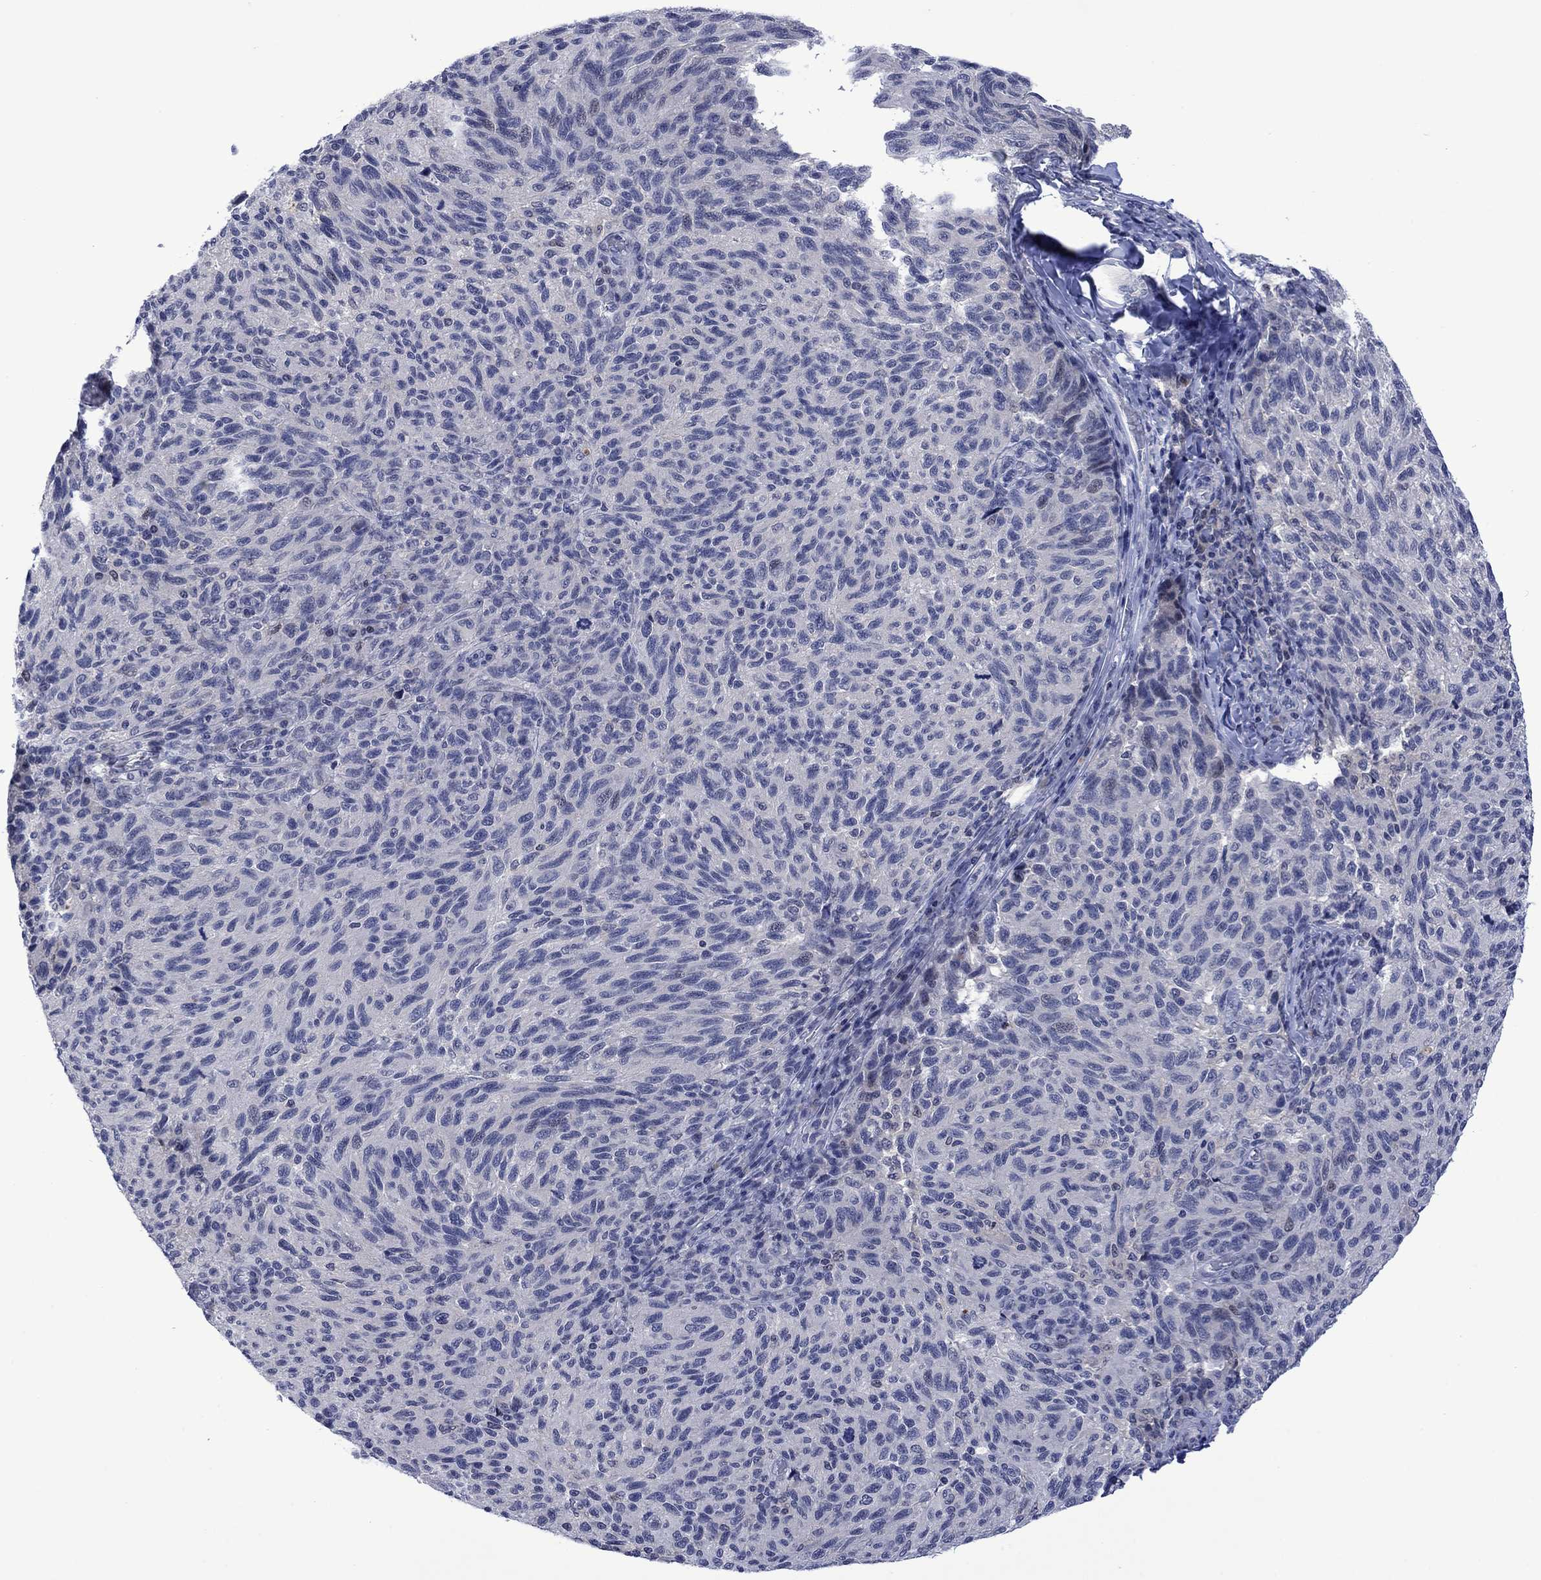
{"staining": {"intensity": "negative", "quantity": "none", "location": "none"}, "tissue": "melanoma", "cell_type": "Tumor cells", "image_type": "cancer", "snomed": [{"axis": "morphology", "description": "Malignant melanoma, NOS"}, {"axis": "topography", "description": "Skin"}], "caption": "IHC of human malignant melanoma reveals no positivity in tumor cells.", "gene": "AGL", "patient": {"sex": "female", "age": 73}}